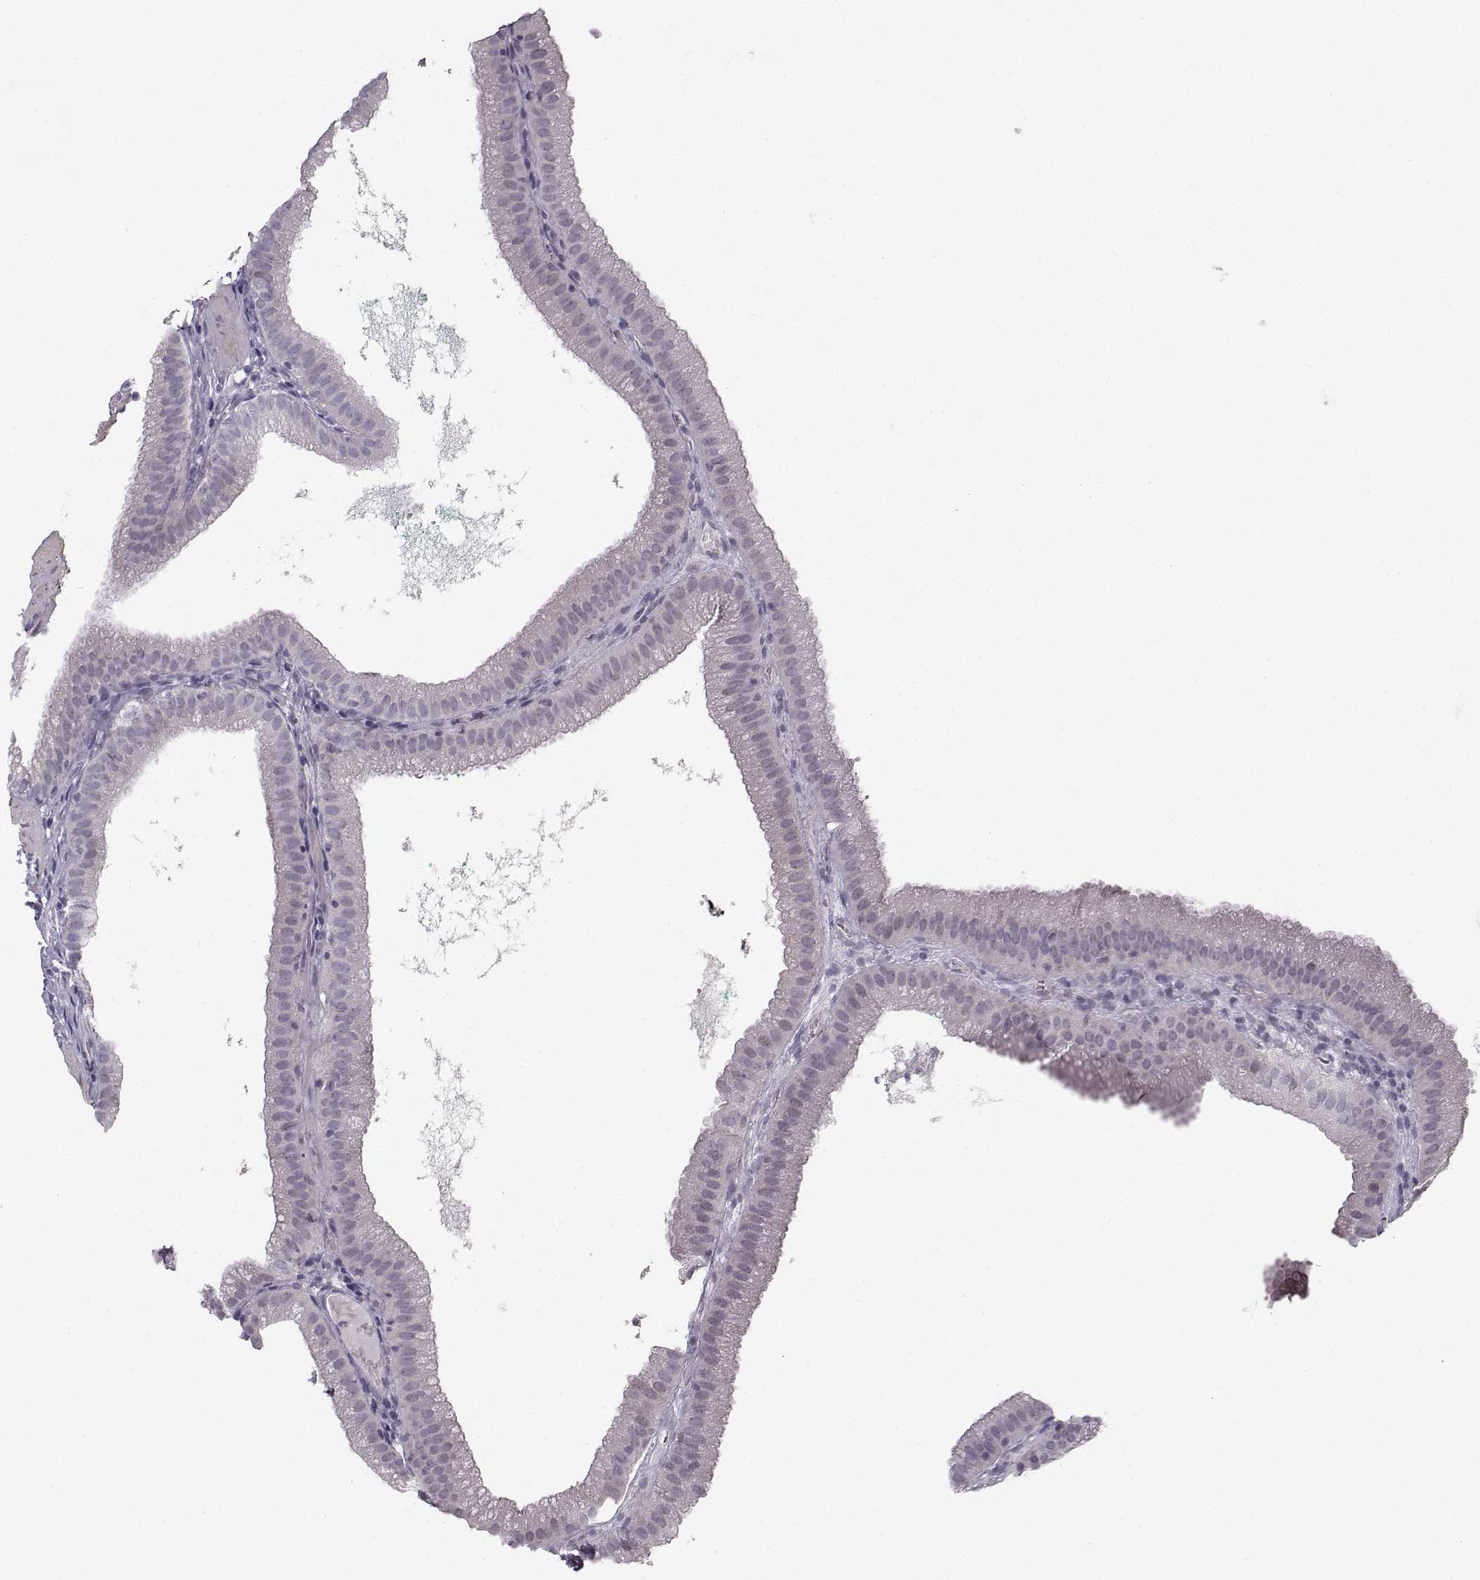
{"staining": {"intensity": "weak", "quantity": ">75%", "location": "cytoplasmic/membranous"}, "tissue": "gallbladder", "cell_type": "Glandular cells", "image_type": "normal", "snomed": [{"axis": "morphology", "description": "Normal tissue, NOS"}, {"axis": "topography", "description": "Gallbladder"}], "caption": "Protein expression analysis of benign gallbladder reveals weak cytoplasmic/membranous staining in about >75% of glandular cells. The staining was performed using DAB, with brown indicating positive protein expression. Nuclei are stained blue with hematoxylin.", "gene": "CASR", "patient": {"sex": "male", "age": 67}}